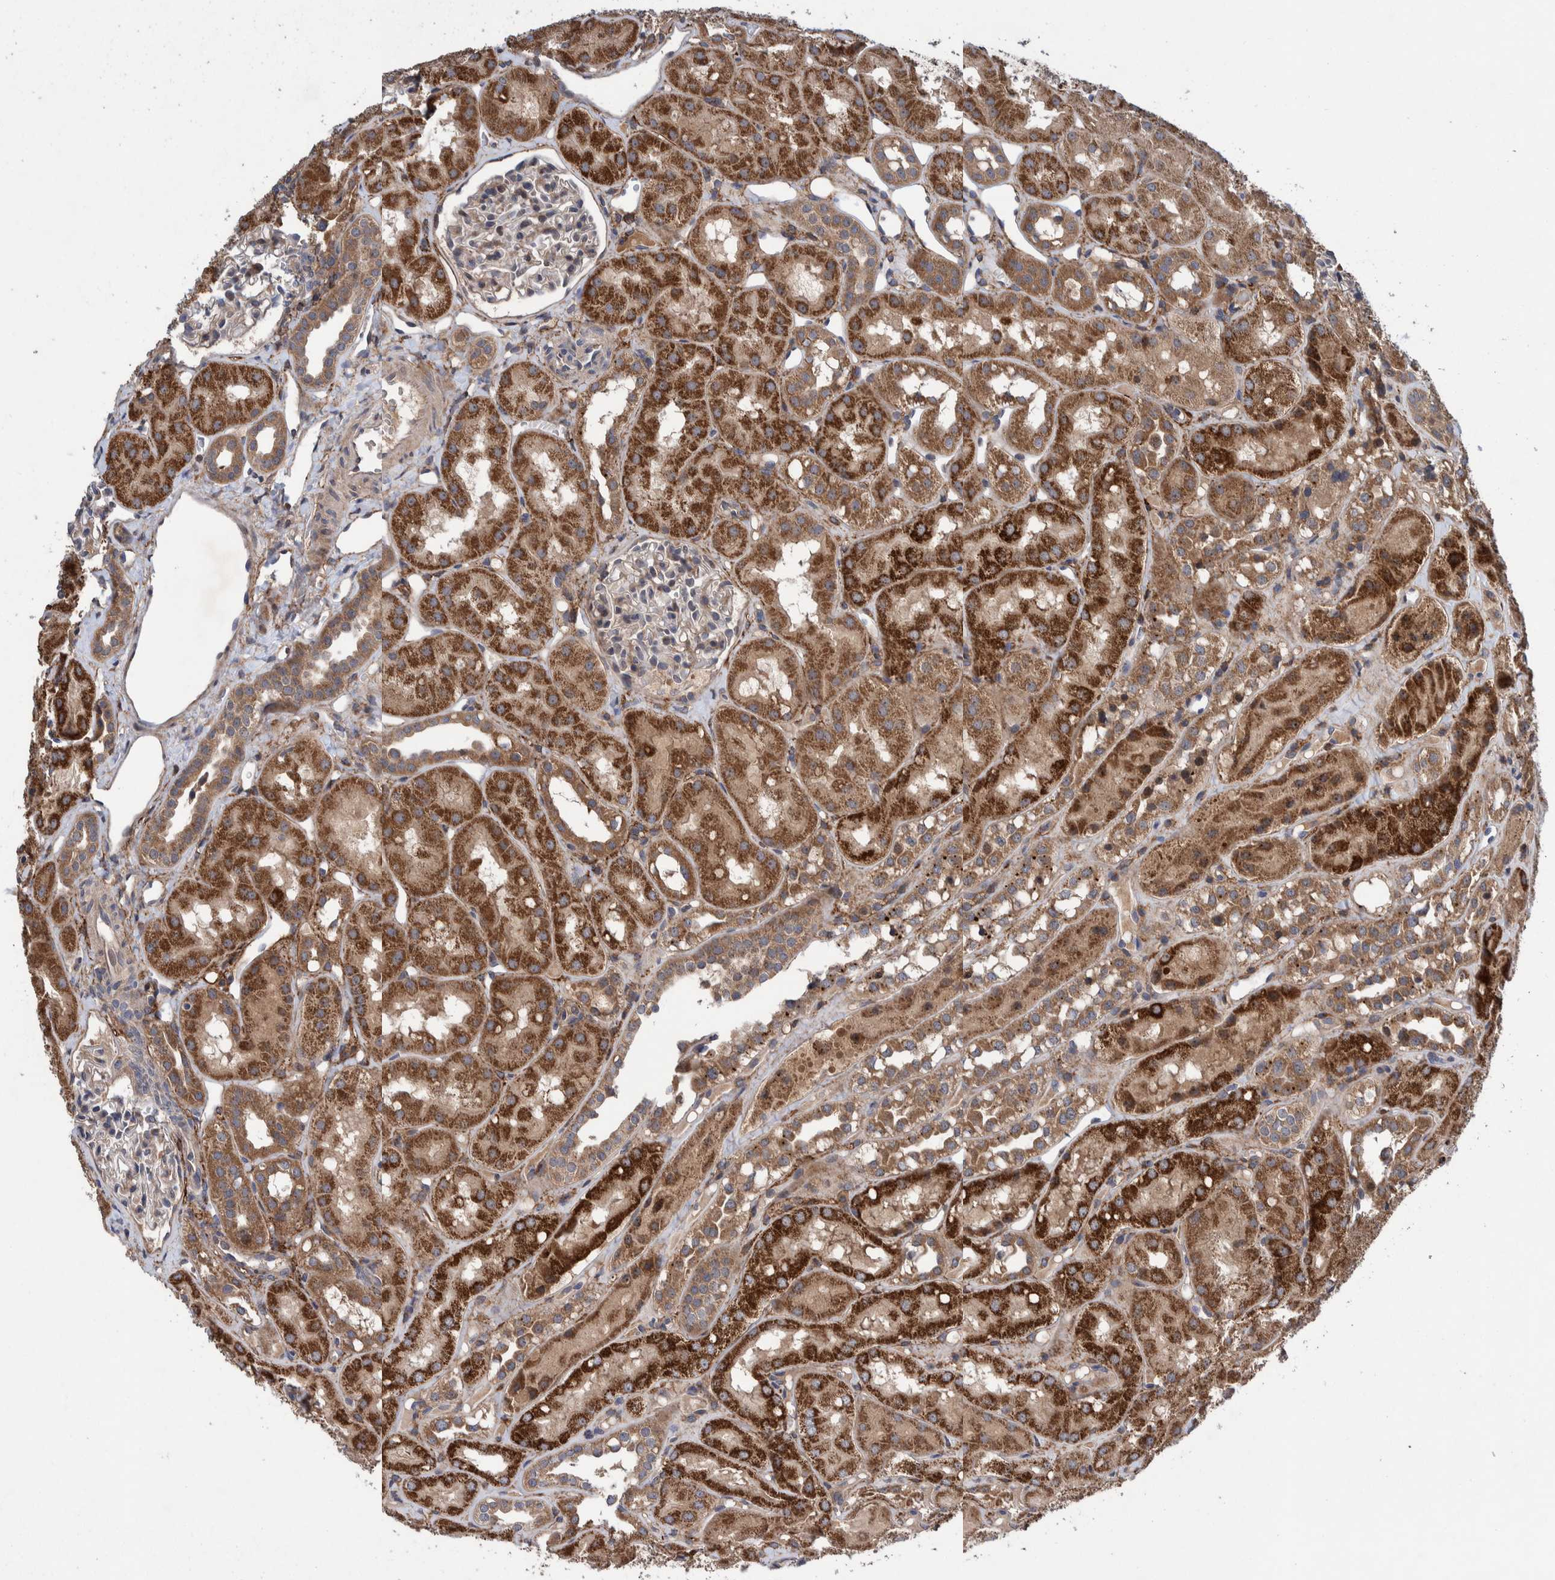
{"staining": {"intensity": "weak", "quantity": ">75%", "location": "cytoplasmic/membranous"}, "tissue": "kidney", "cell_type": "Cells in glomeruli", "image_type": "normal", "snomed": [{"axis": "morphology", "description": "Normal tissue, NOS"}, {"axis": "topography", "description": "Kidney"}], "caption": "DAB (3,3'-diaminobenzidine) immunohistochemical staining of benign kidney shows weak cytoplasmic/membranous protein expression in approximately >75% of cells in glomeruli.", "gene": "PIK3R6", "patient": {"sex": "male", "age": 16}}